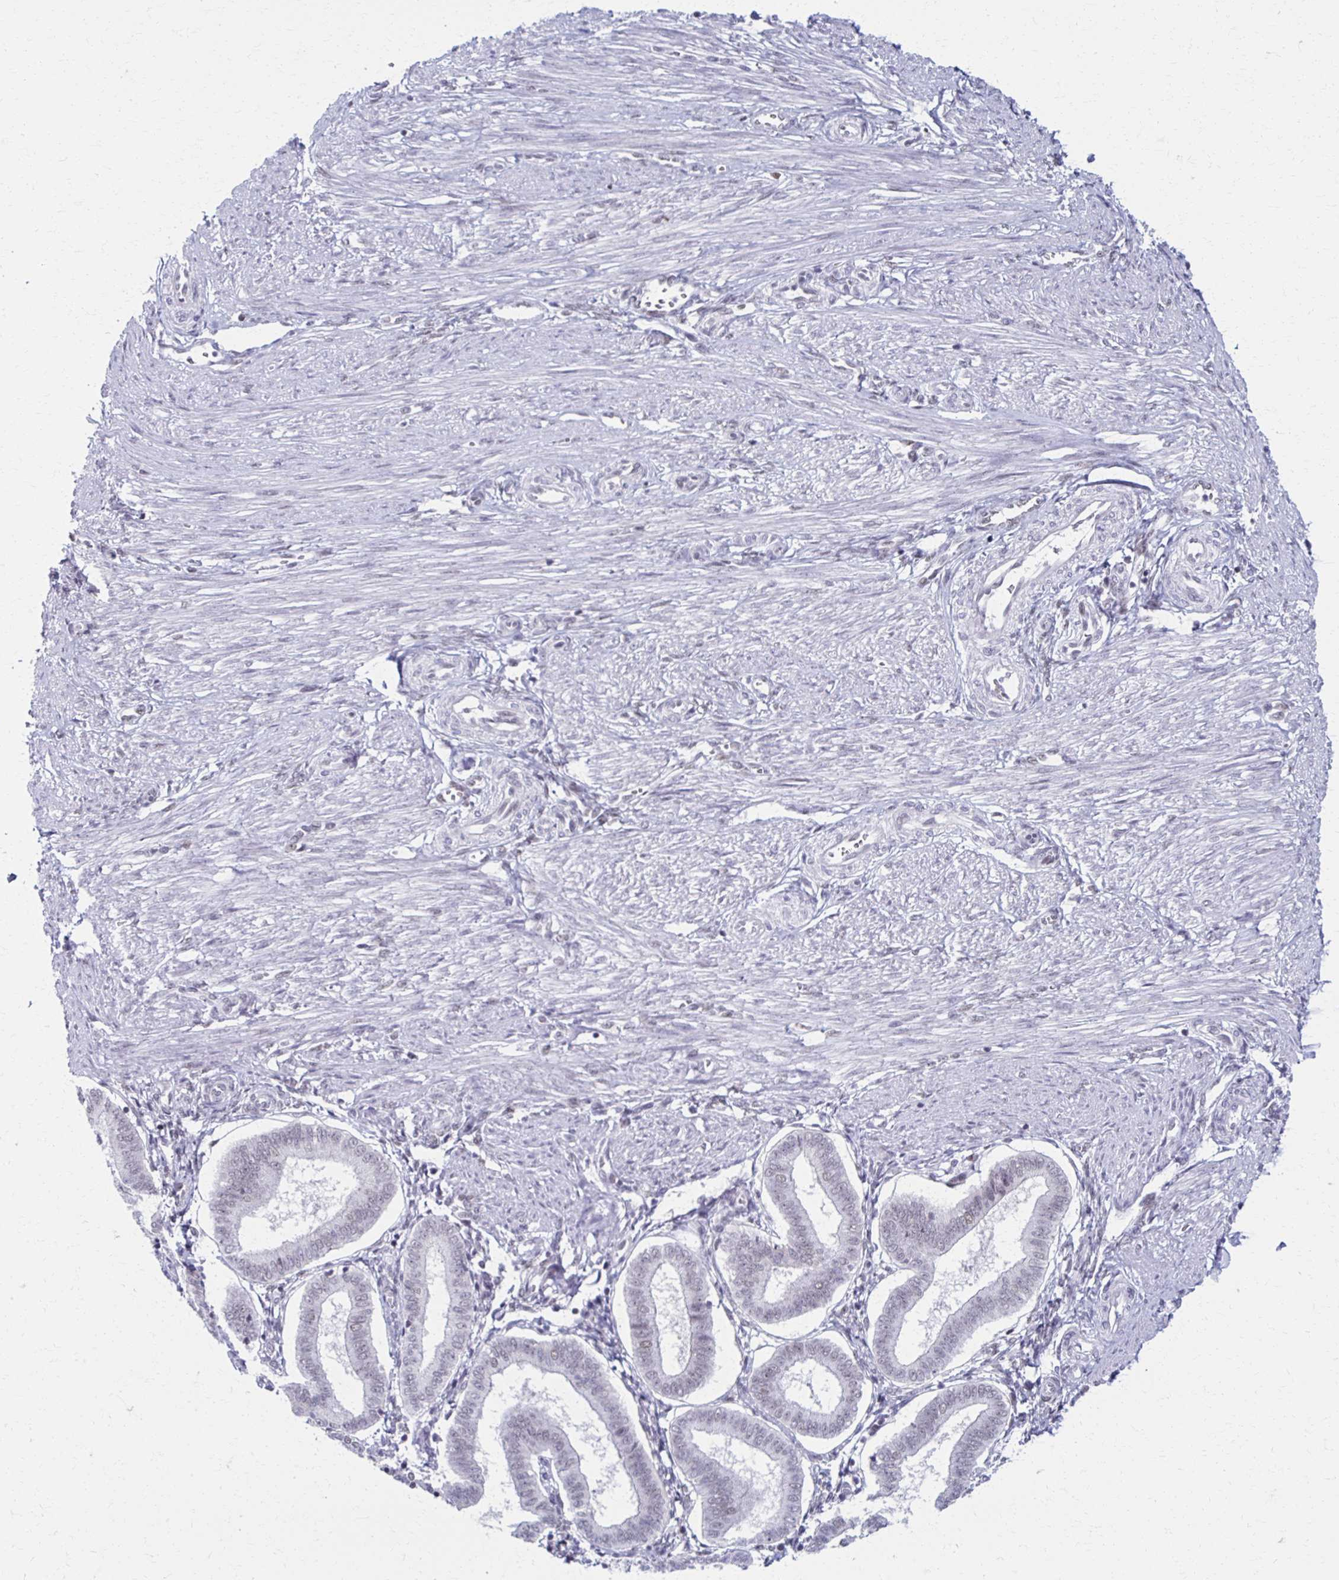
{"staining": {"intensity": "weak", "quantity": "<25%", "location": "nuclear"}, "tissue": "endometrium", "cell_type": "Cells in endometrial stroma", "image_type": "normal", "snomed": [{"axis": "morphology", "description": "Normal tissue, NOS"}, {"axis": "topography", "description": "Endometrium"}], "caption": "DAB immunohistochemical staining of benign endometrium shows no significant staining in cells in endometrial stroma.", "gene": "IRF7", "patient": {"sex": "female", "age": 24}}